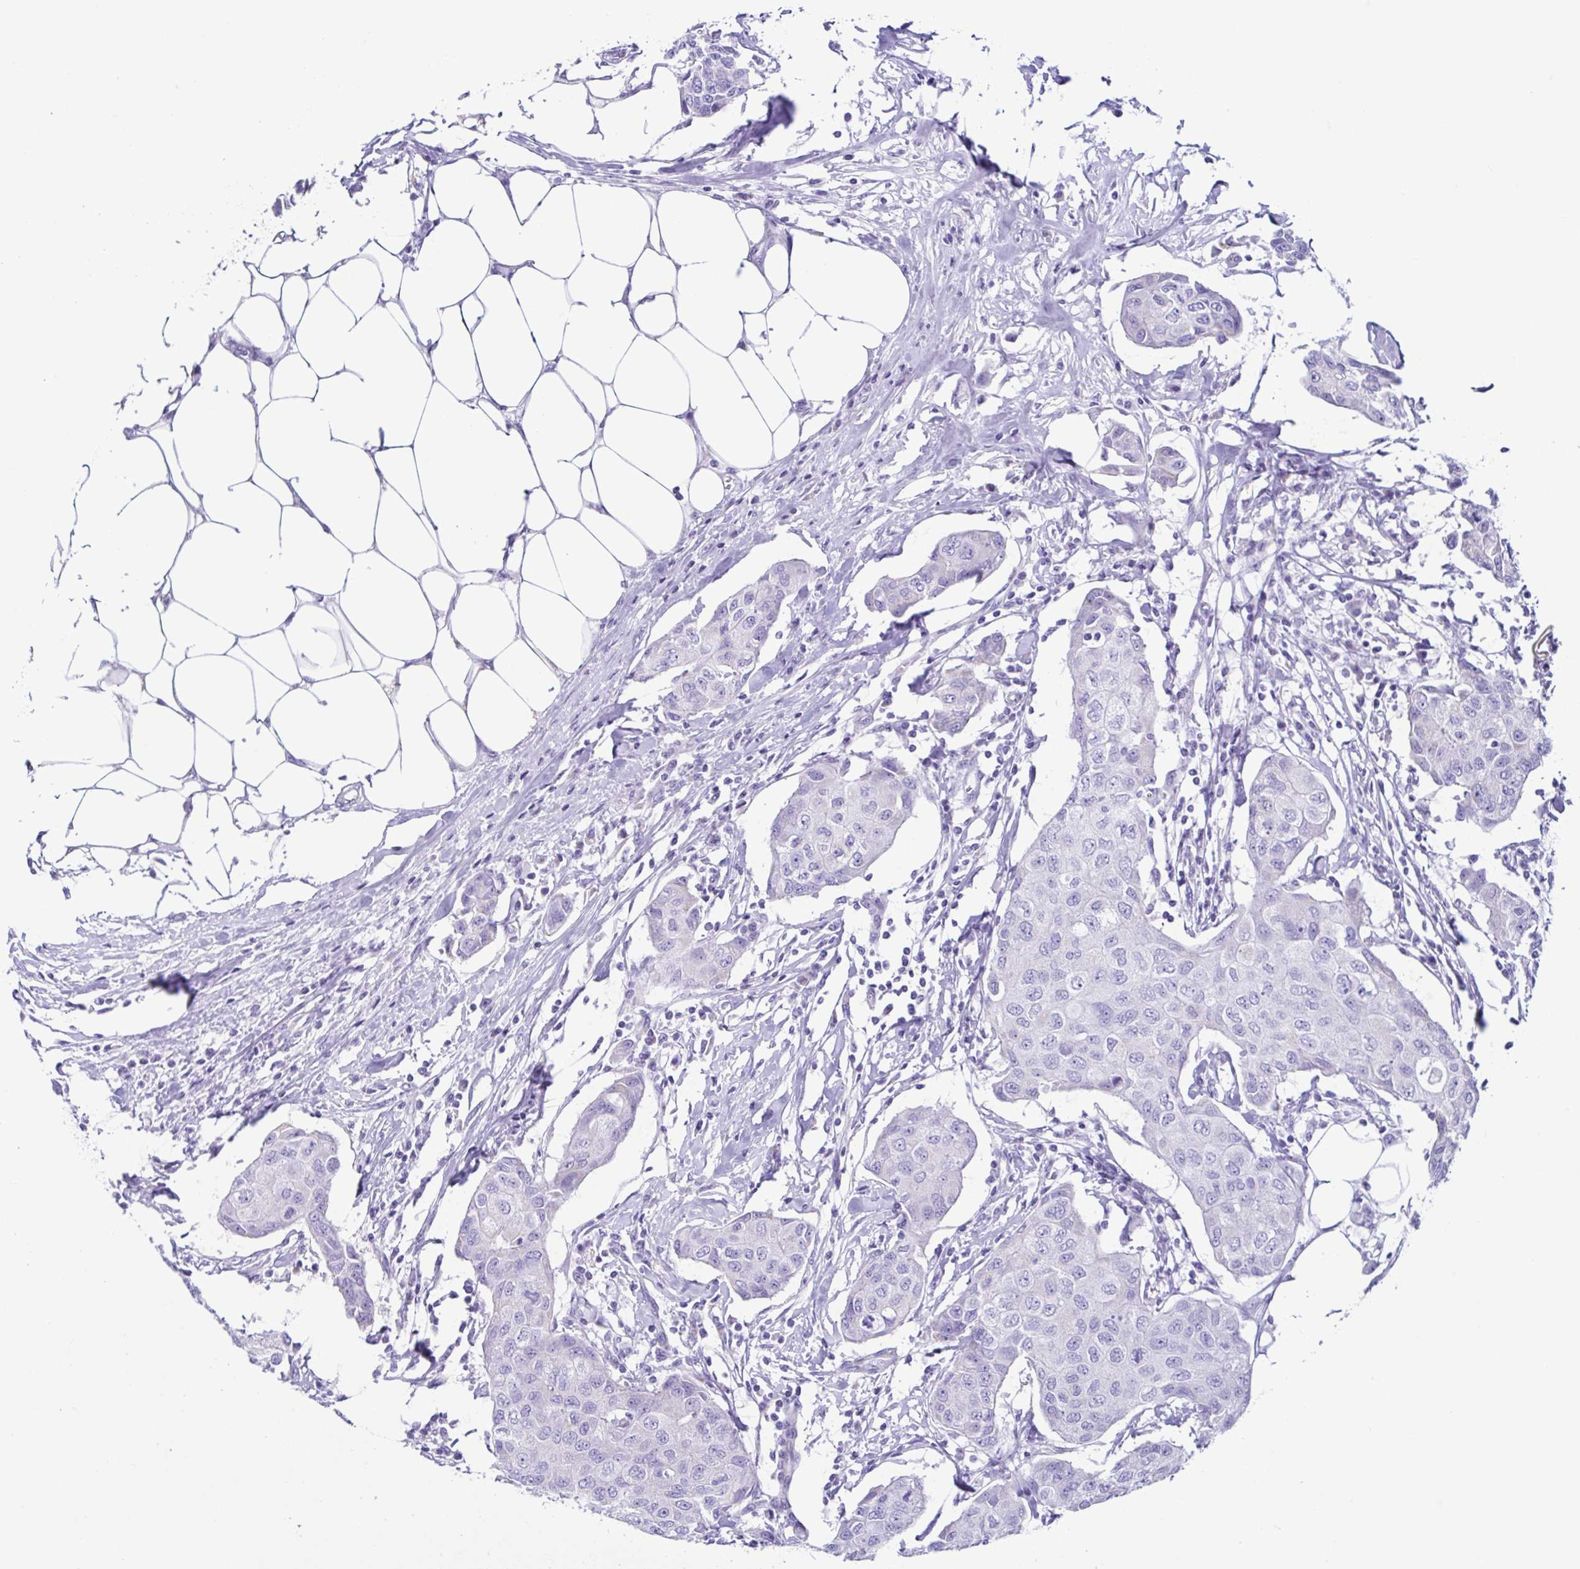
{"staining": {"intensity": "negative", "quantity": "none", "location": "none"}, "tissue": "breast cancer", "cell_type": "Tumor cells", "image_type": "cancer", "snomed": [{"axis": "morphology", "description": "Duct carcinoma"}, {"axis": "topography", "description": "Breast"}, {"axis": "topography", "description": "Lymph node"}], "caption": "This histopathology image is of breast cancer stained with IHC to label a protein in brown with the nuclei are counter-stained blue. There is no positivity in tumor cells.", "gene": "ACTRT3", "patient": {"sex": "female", "age": 80}}